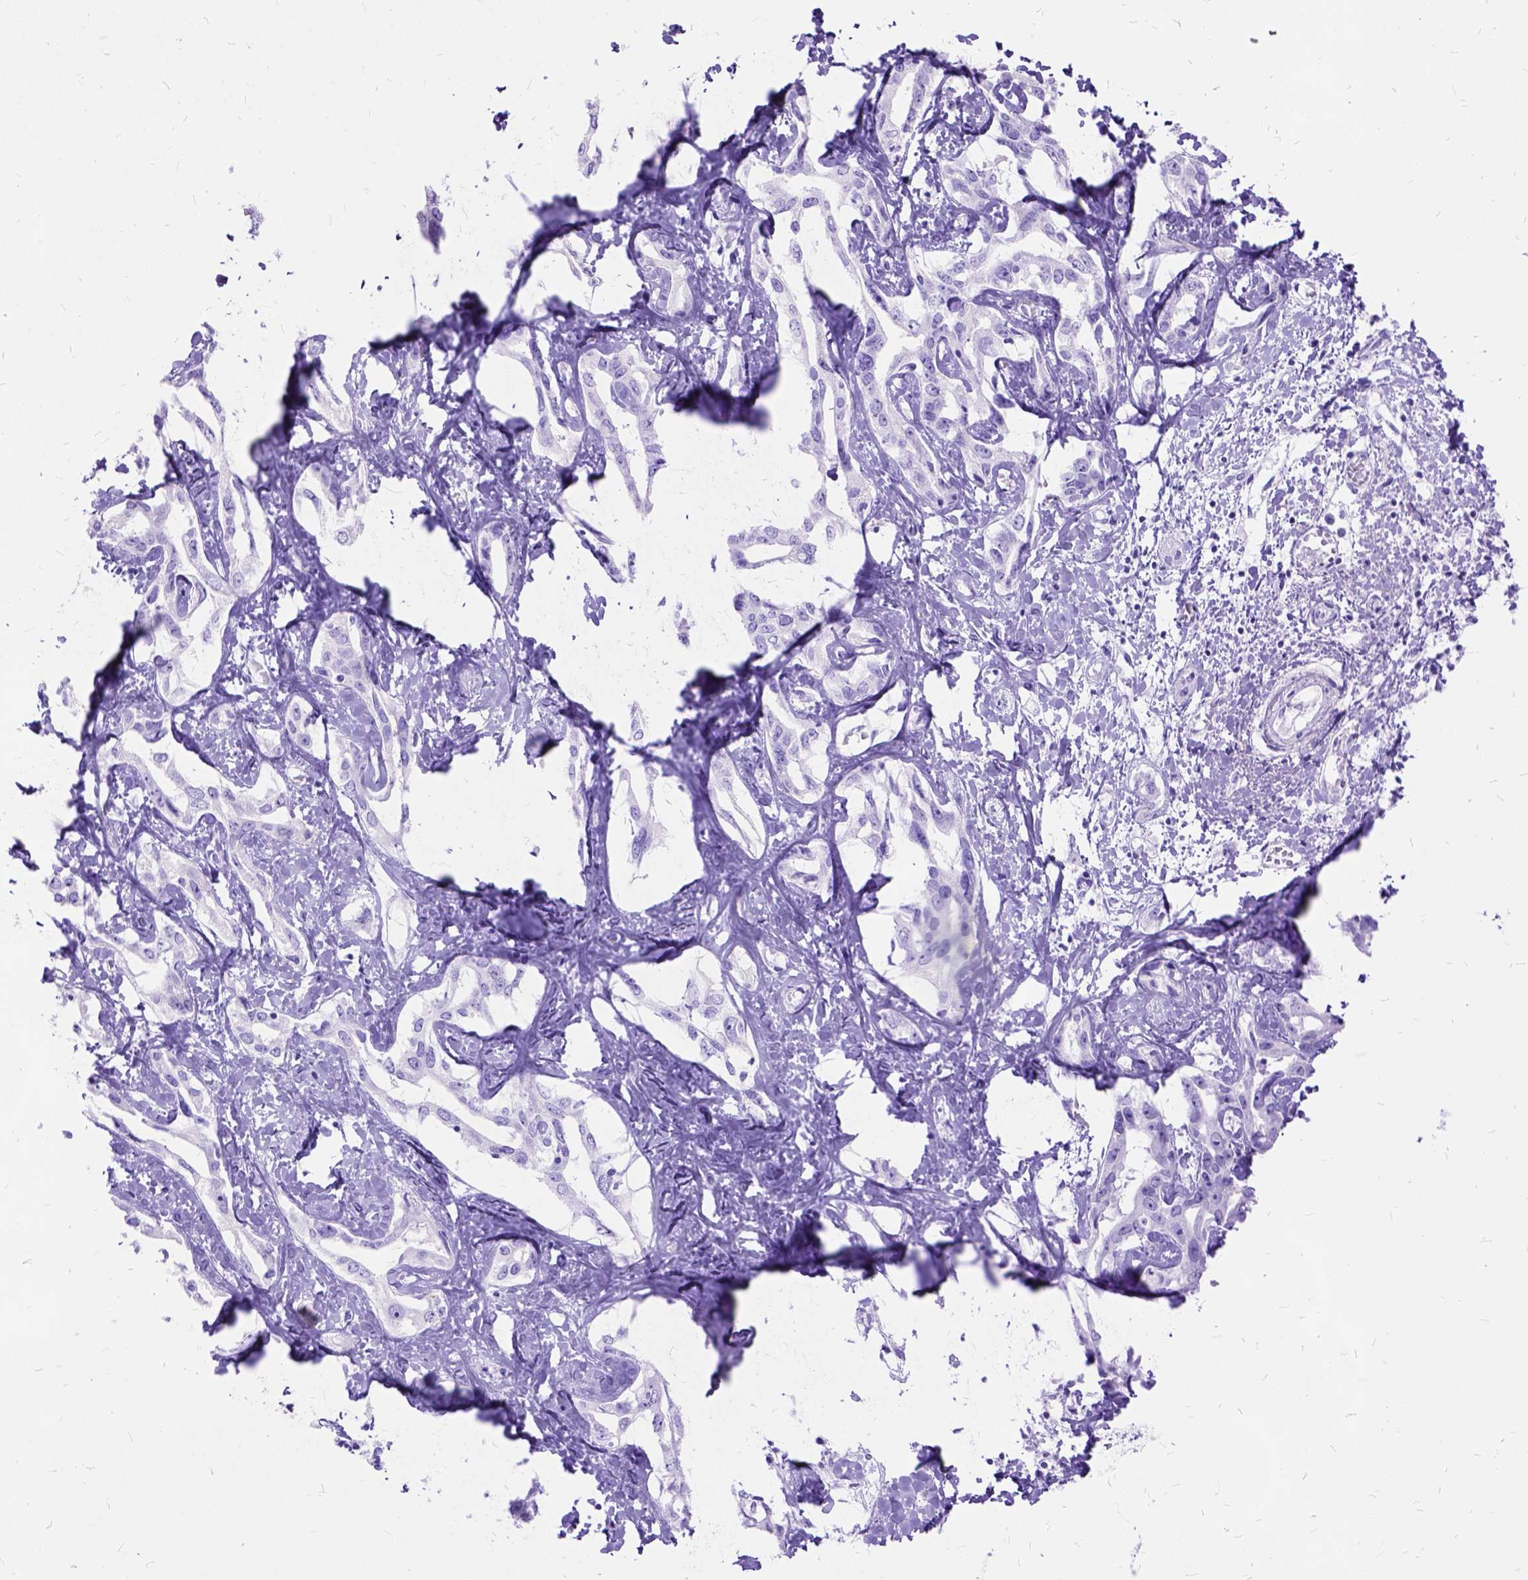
{"staining": {"intensity": "negative", "quantity": "none", "location": "none"}, "tissue": "liver cancer", "cell_type": "Tumor cells", "image_type": "cancer", "snomed": [{"axis": "morphology", "description": "Cholangiocarcinoma"}, {"axis": "topography", "description": "Liver"}], "caption": "Tumor cells are negative for protein expression in human liver cancer. (IHC, brightfield microscopy, high magnification).", "gene": "DNAH2", "patient": {"sex": "male", "age": 59}}